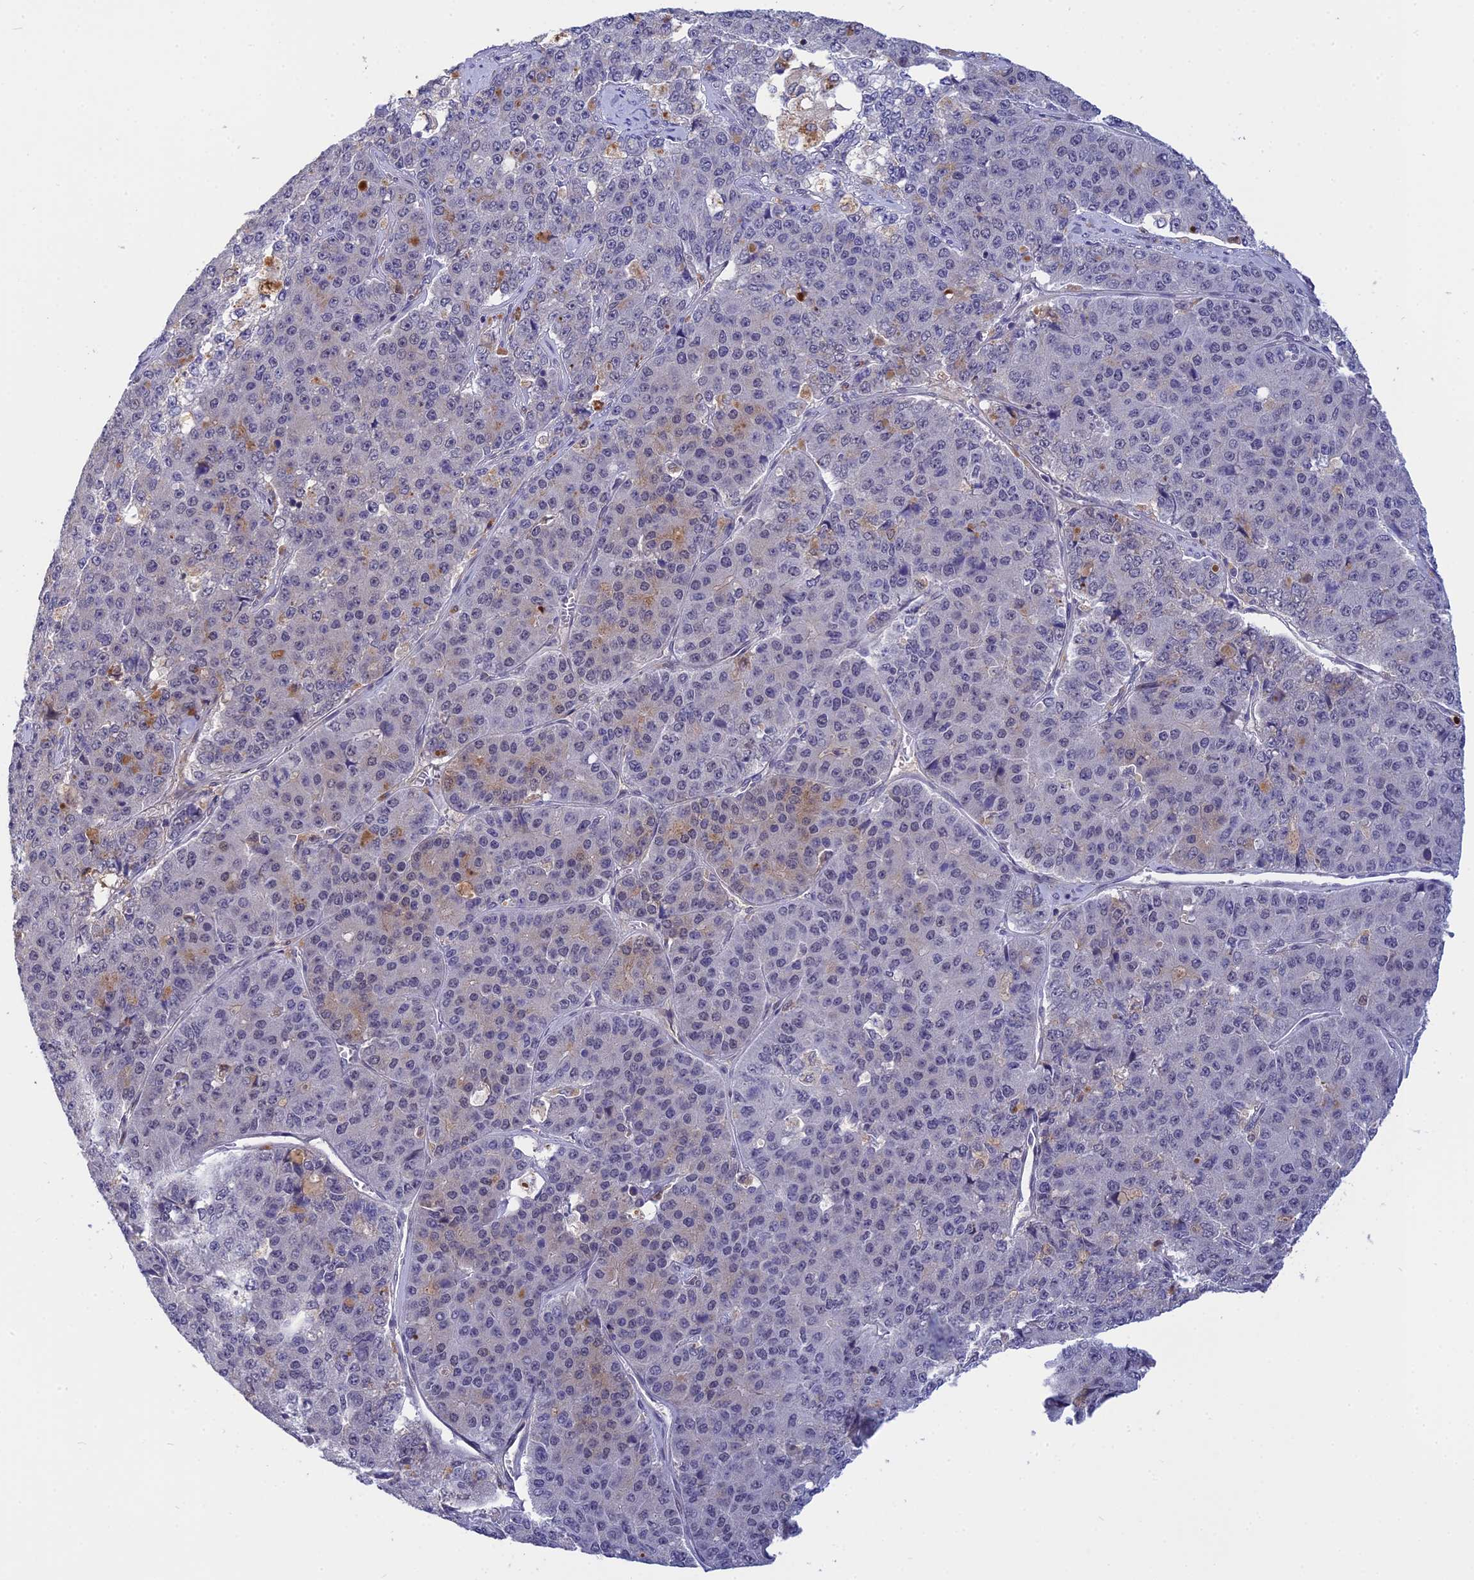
{"staining": {"intensity": "weak", "quantity": "<25%", "location": "cytoplasmic/membranous"}, "tissue": "pancreatic cancer", "cell_type": "Tumor cells", "image_type": "cancer", "snomed": [{"axis": "morphology", "description": "Adenocarcinoma, NOS"}, {"axis": "topography", "description": "Pancreas"}], "caption": "An image of human adenocarcinoma (pancreatic) is negative for staining in tumor cells.", "gene": "KCTD14", "patient": {"sex": "male", "age": 50}}